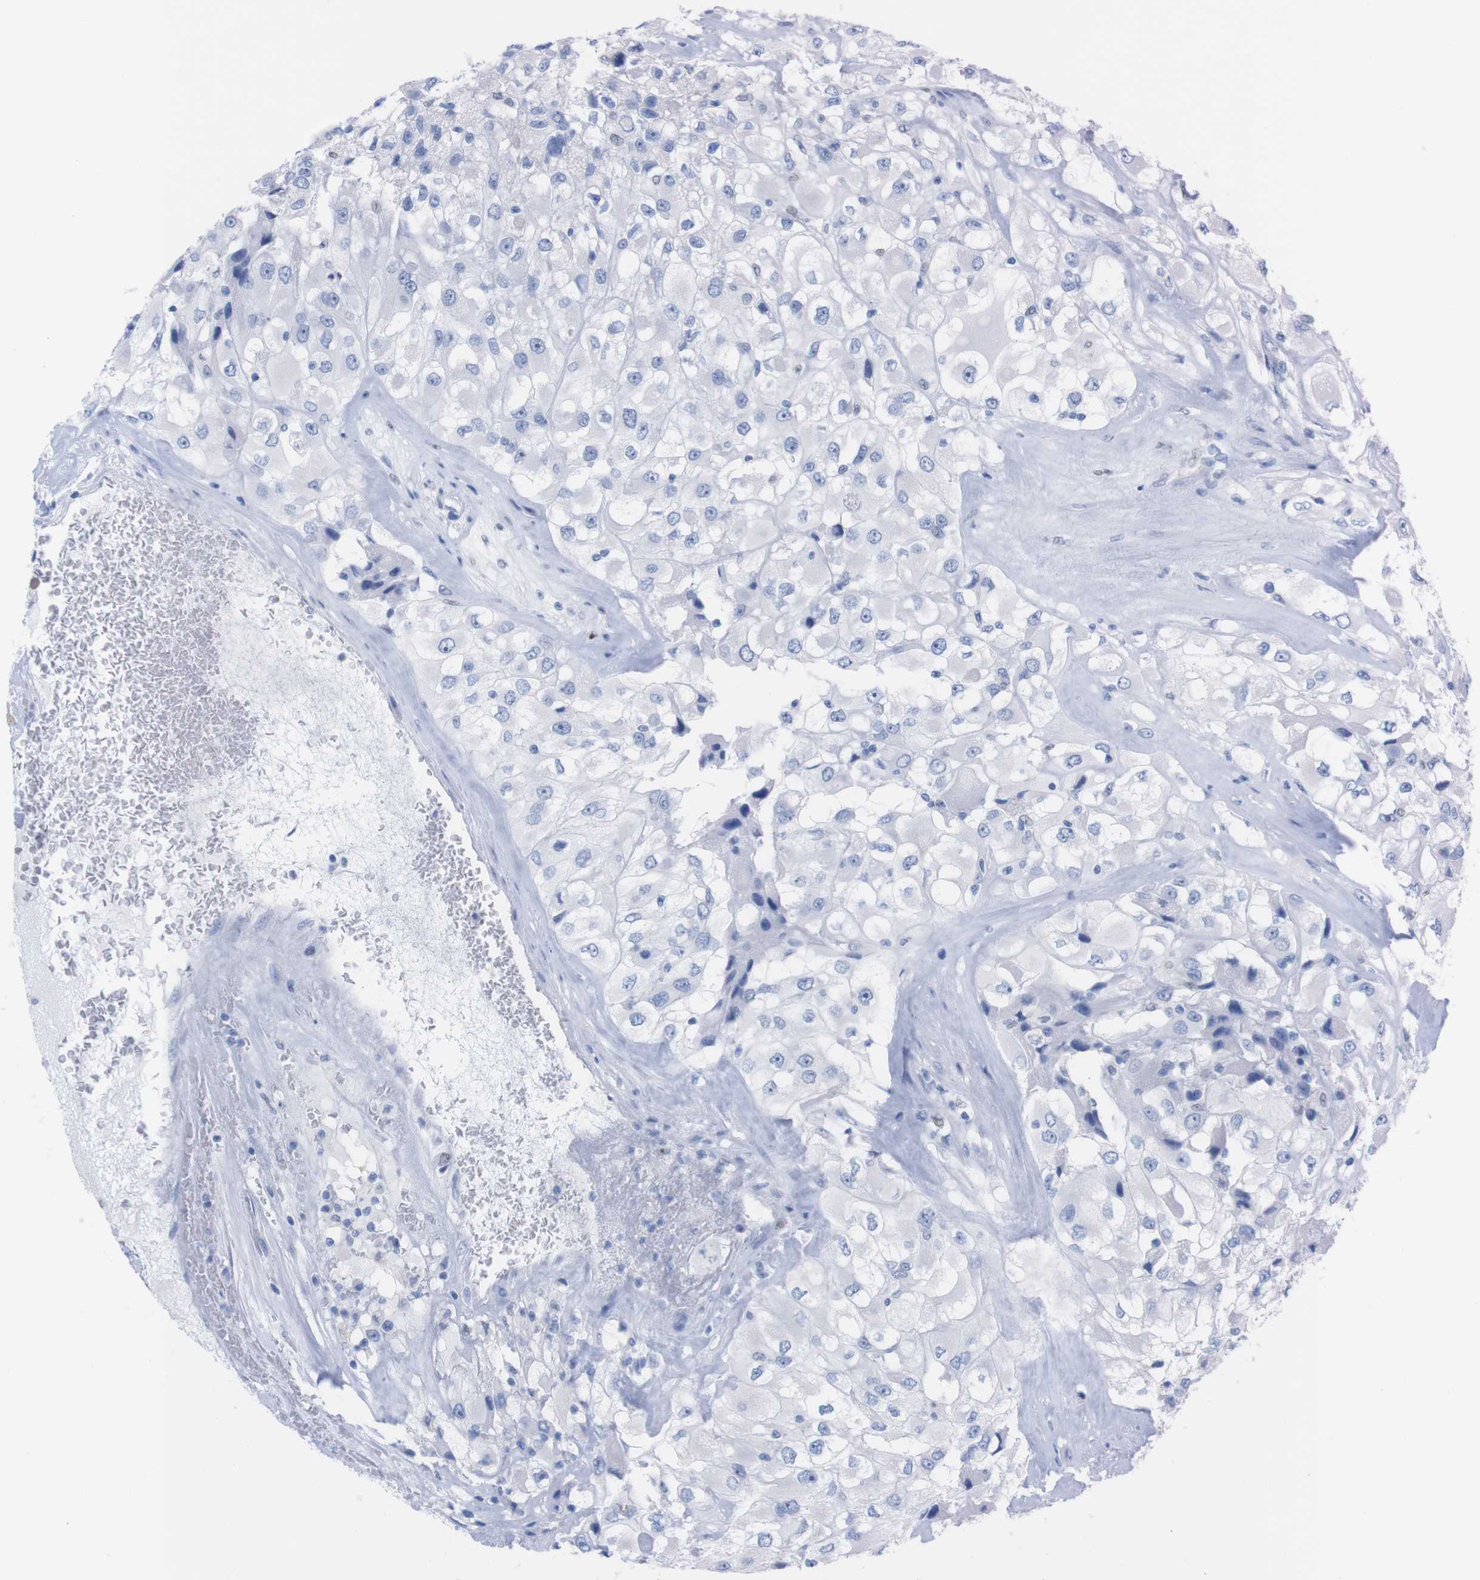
{"staining": {"intensity": "negative", "quantity": "none", "location": "none"}, "tissue": "renal cancer", "cell_type": "Tumor cells", "image_type": "cancer", "snomed": [{"axis": "morphology", "description": "Adenocarcinoma, NOS"}, {"axis": "topography", "description": "Kidney"}], "caption": "Immunohistochemistry histopathology image of neoplastic tissue: renal cancer stained with DAB shows no significant protein positivity in tumor cells.", "gene": "P2RY12", "patient": {"sex": "female", "age": 52}}